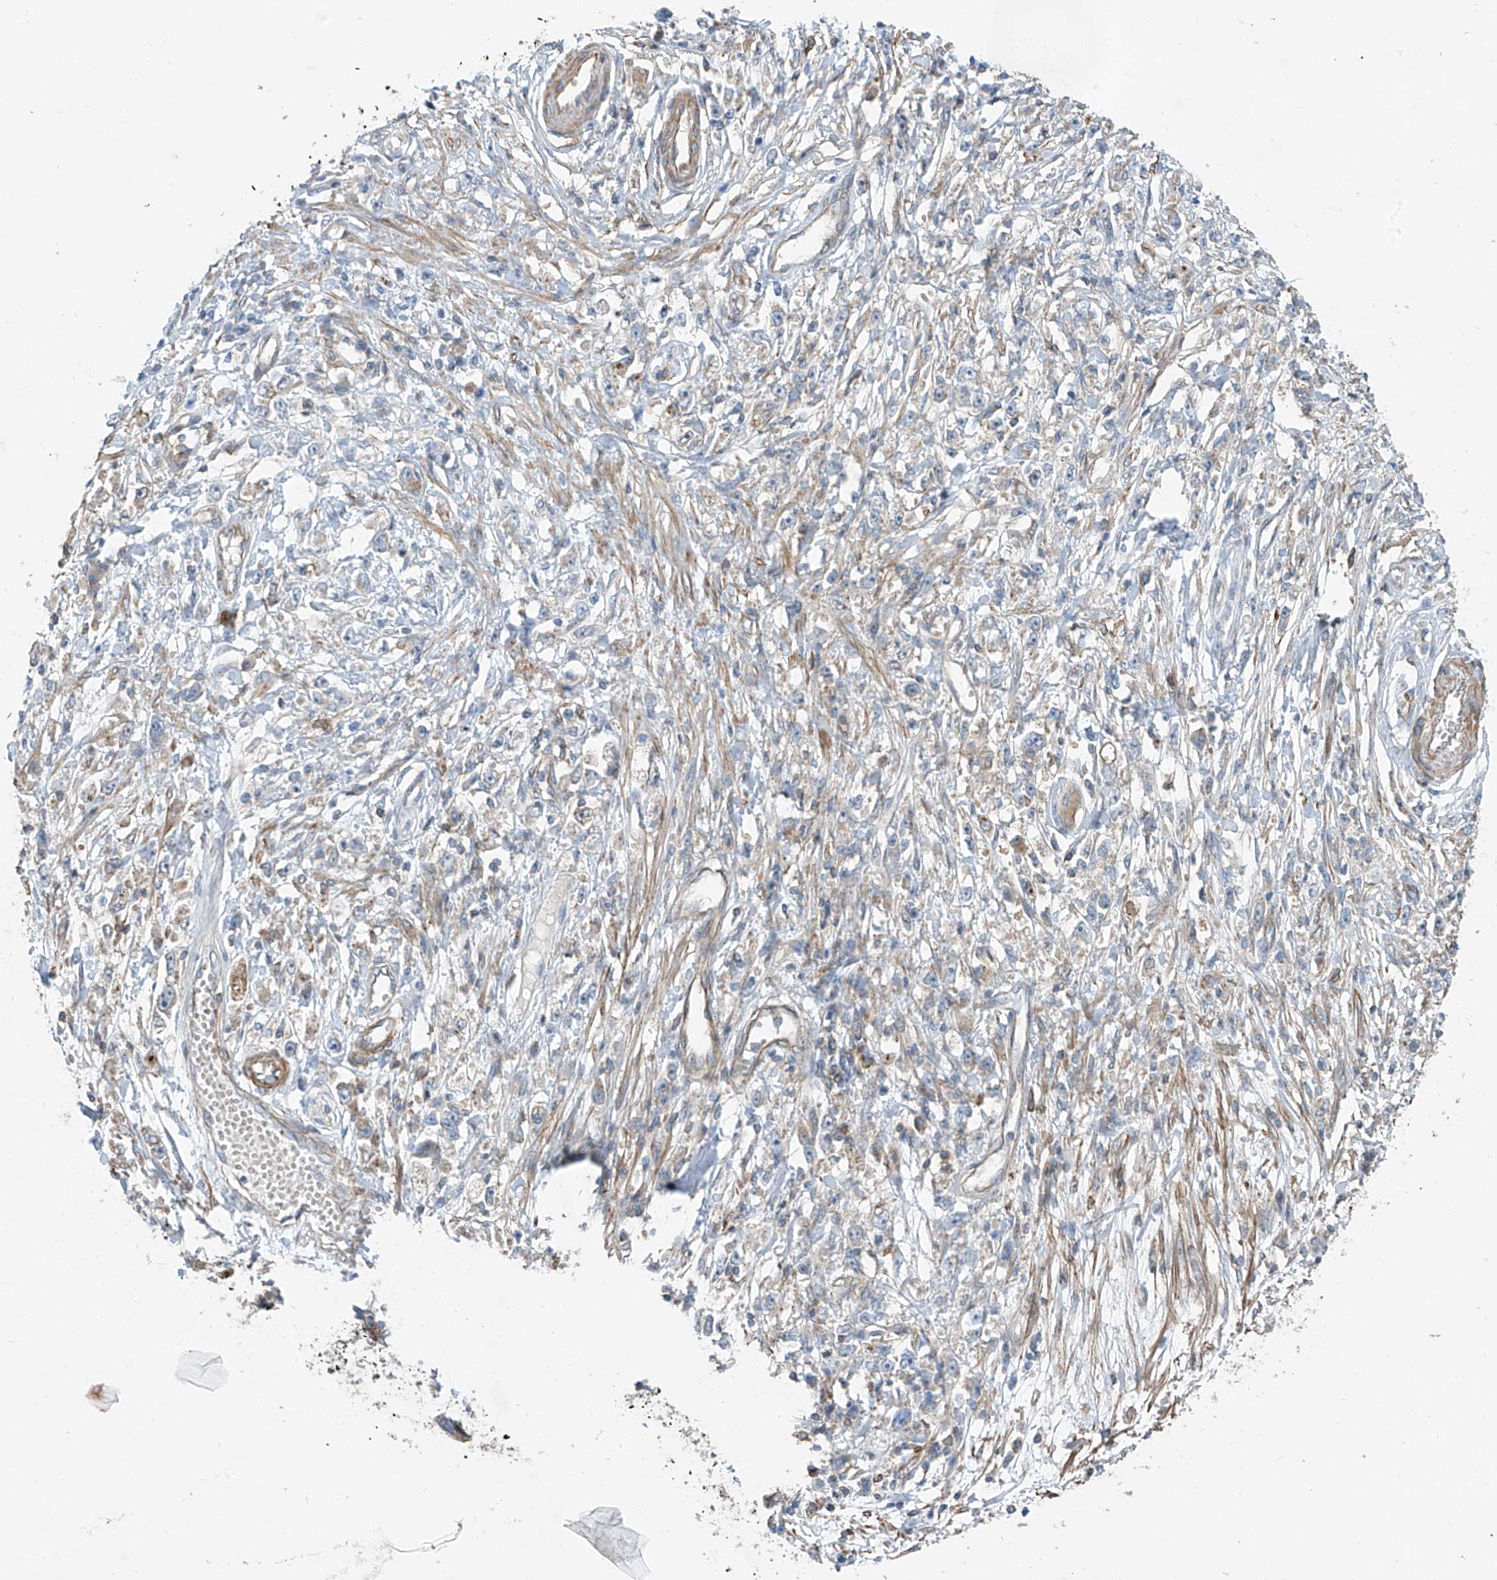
{"staining": {"intensity": "weak", "quantity": "<25%", "location": "cytoplasmic/membranous"}, "tissue": "stomach cancer", "cell_type": "Tumor cells", "image_type": "cancer", "snomed": [{"axis": "morphology", "description": "Adenocarcinoma, NOS"}, {"axis": "topography", "description": "Stomach"}], "caption": "Tumor cells show no significant protein expression in stomach cancer (adenocarcinoma). (Immunohistochemistry (ihc), brightfield microscopy, high magnification).", "gene": "SLC1A5", "patient": {"sex": "female", "age": 59}}